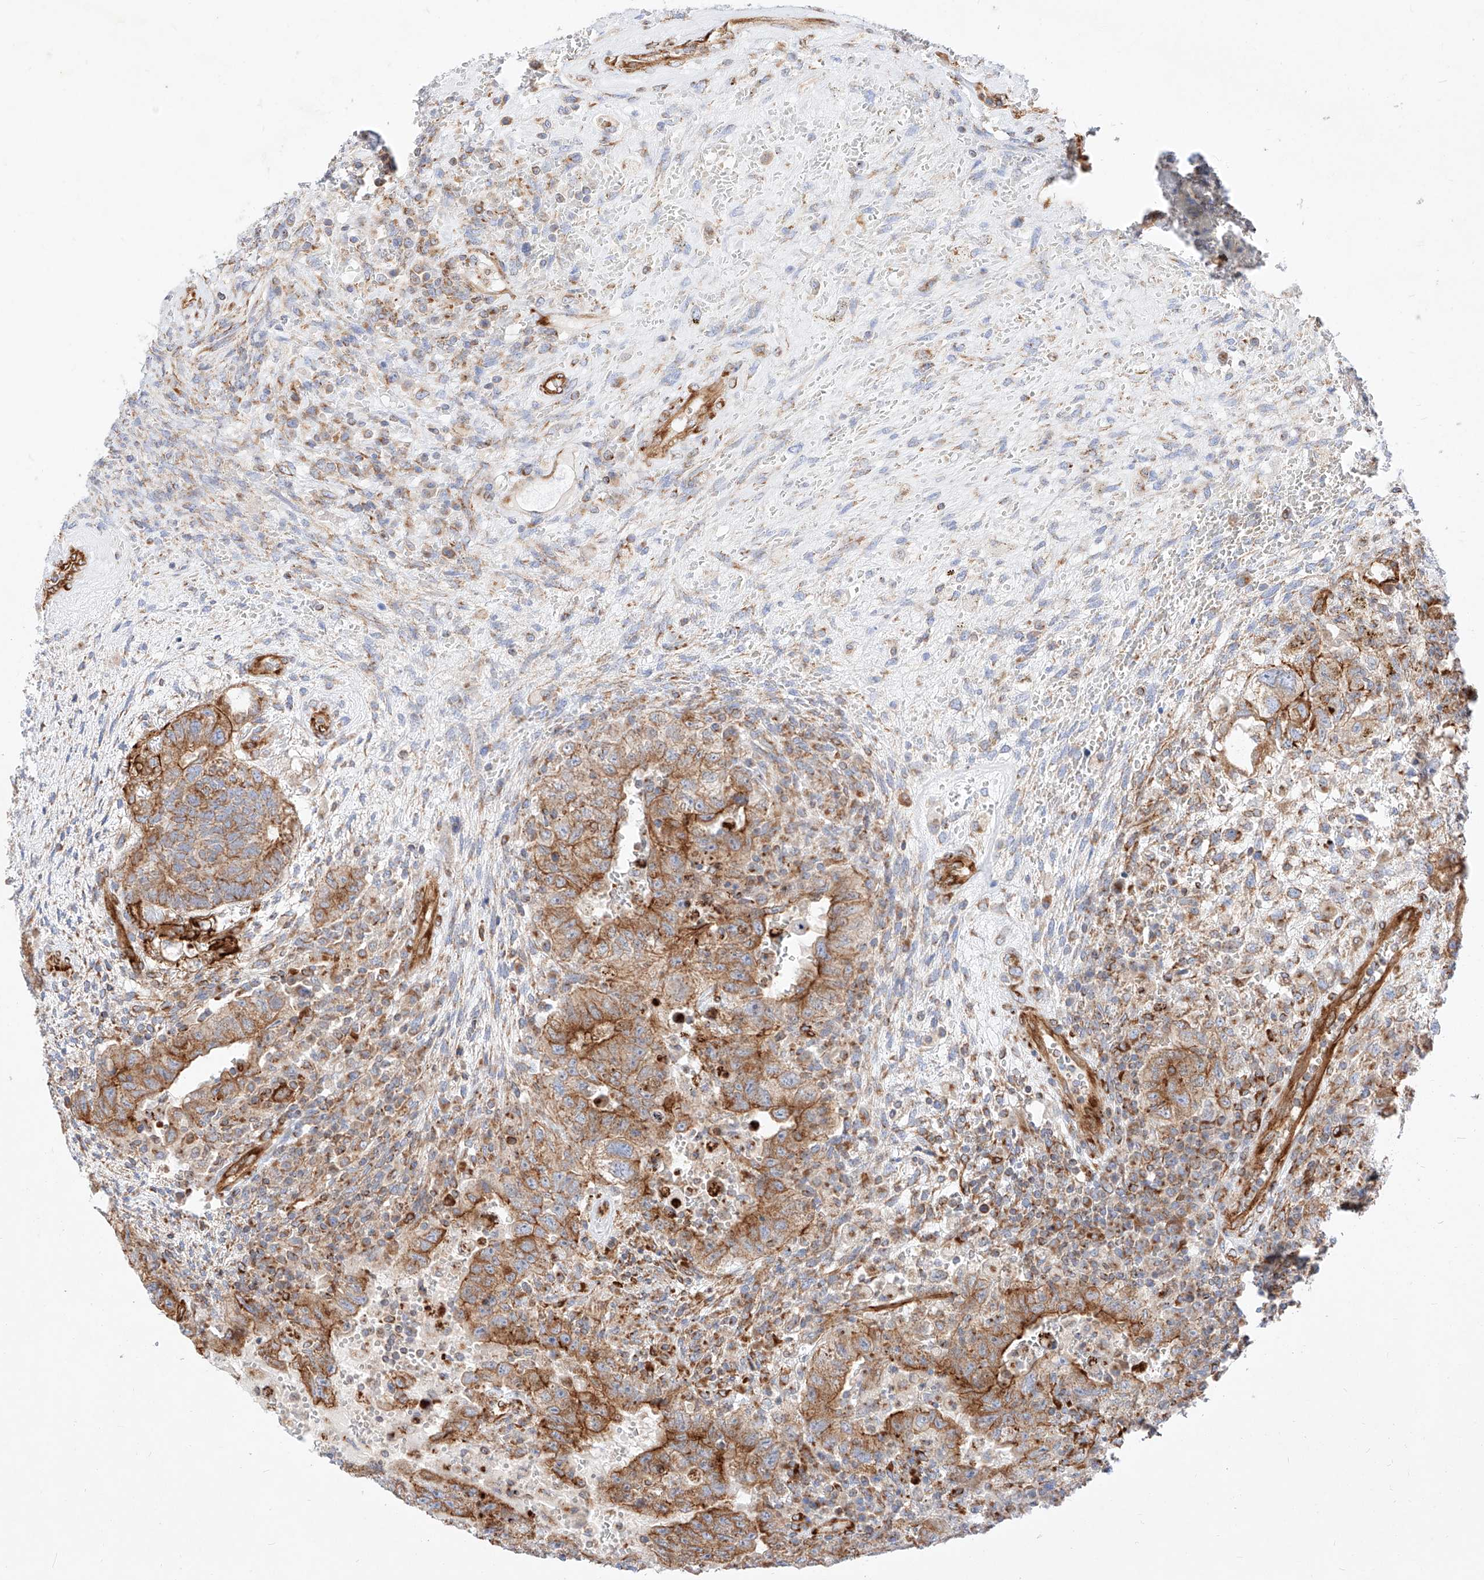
{"staining": {"intensity": "moderate", "quantity": ">75%", "location": "cytoplasmic/membranous"}, "tissue": "testis cancer", "cell_type": "Tumor cells", "image_type": "cancer", "snomed": [{"axis": "morphology", "description": "Carcinoma, Embryonal, NOS"}, {"axis": "topography", "description": "Testis"}], "caption": "Testis cancer stained with a brown dye reveals moderate cytoplasmic/membranous positive staining in about >75% of tumor cells.", "gene": "CSGALNACT2", "patient": {"sex": "male", "age": 26}}